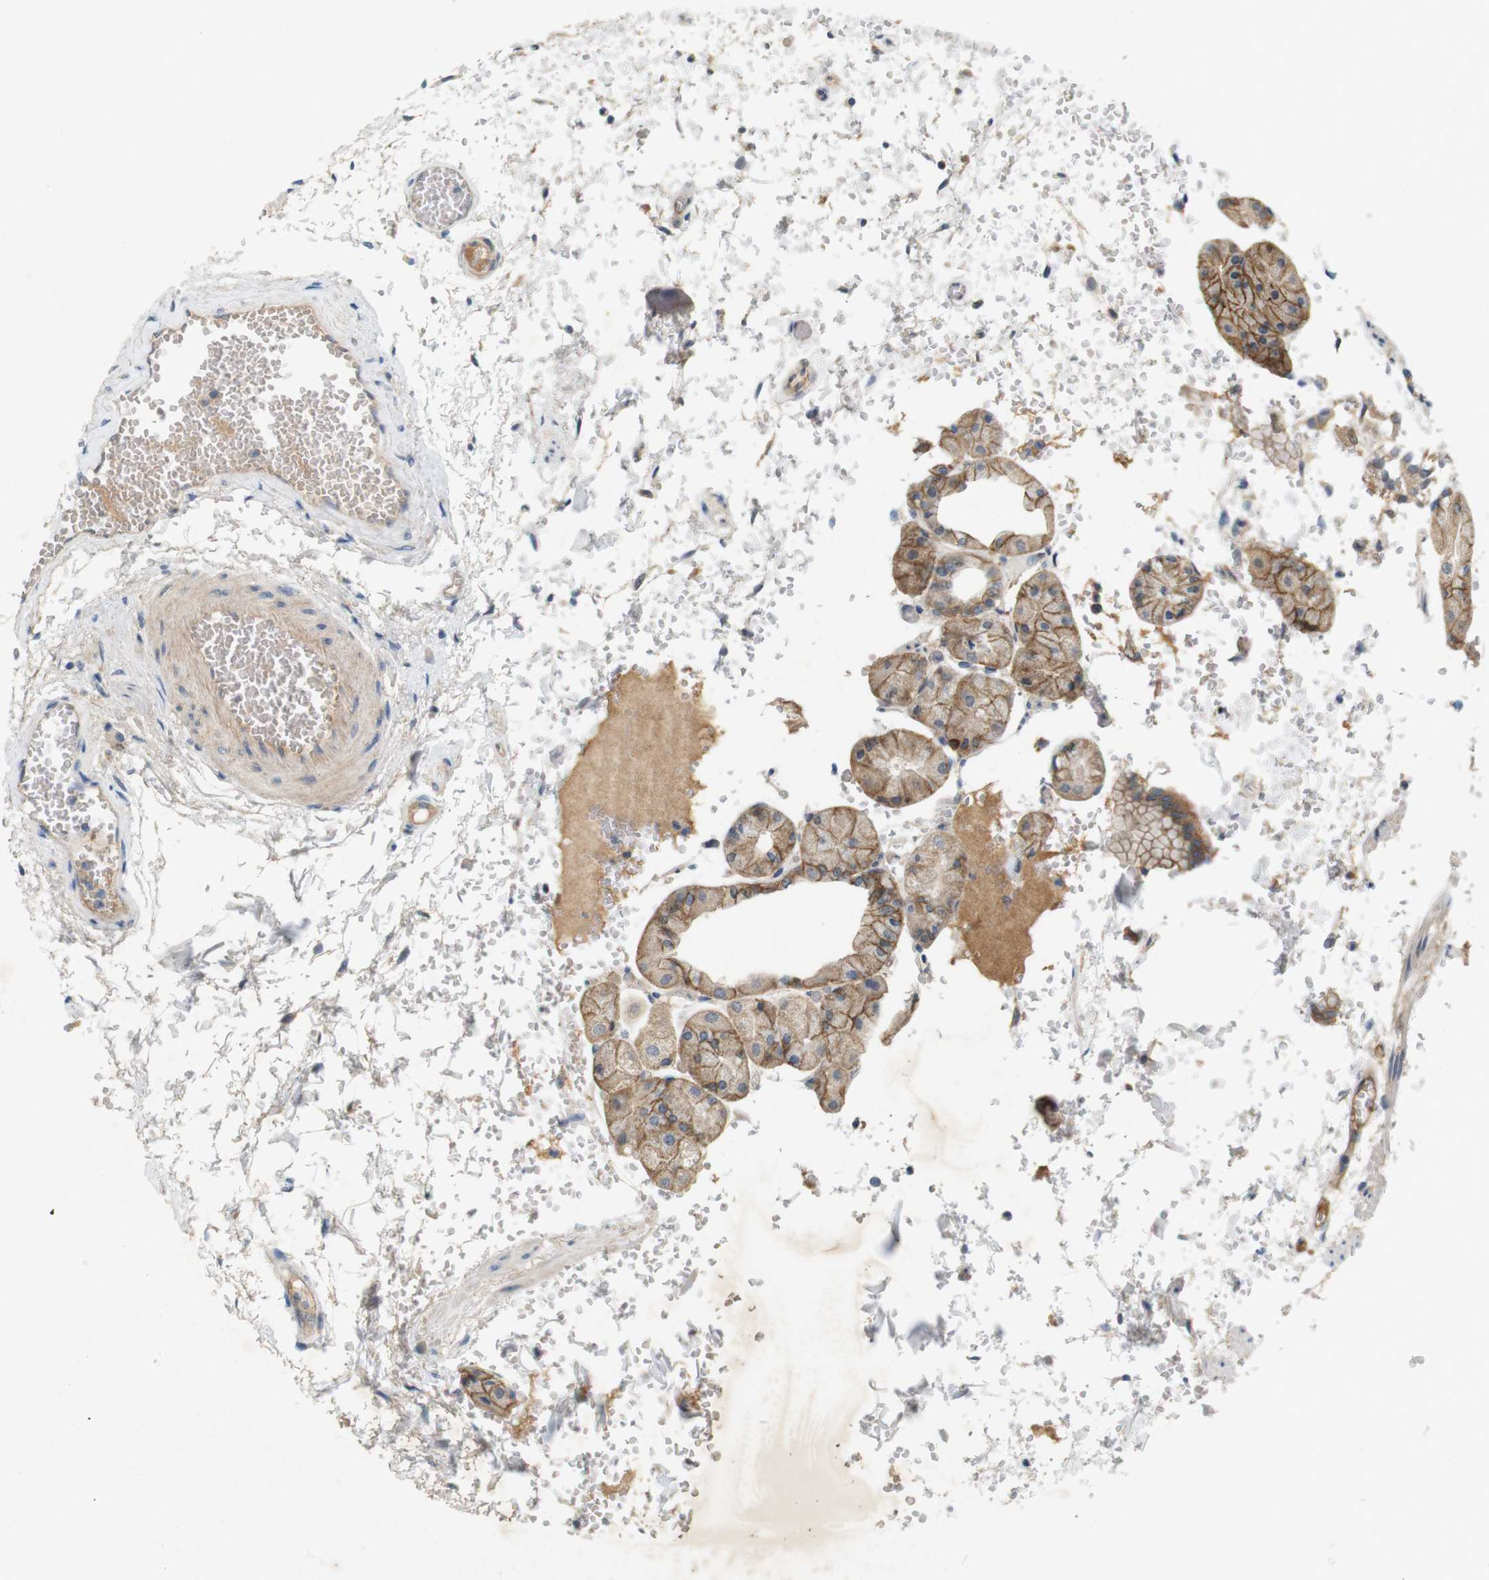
{"staining": {"intensity": "moderate", "quantity": ">75%", "location": "cytoplasmic/membranous"}, "tissue": "stomach", "cell_type": "Glandular cells", "image_type": "normal", "snomed": [{"axis": "morphology", "description": "Normal tissue, NOS"}, {"axis": "topography", "description": "Stomach, upper"}], "caption": "Protein staining of benign stomach demonstrates moderate cytoplasmic/membranous staining in approximately >75% of glandular cells.", "gene": "PVR", "patient": {"sex": "male", "age": 72}}